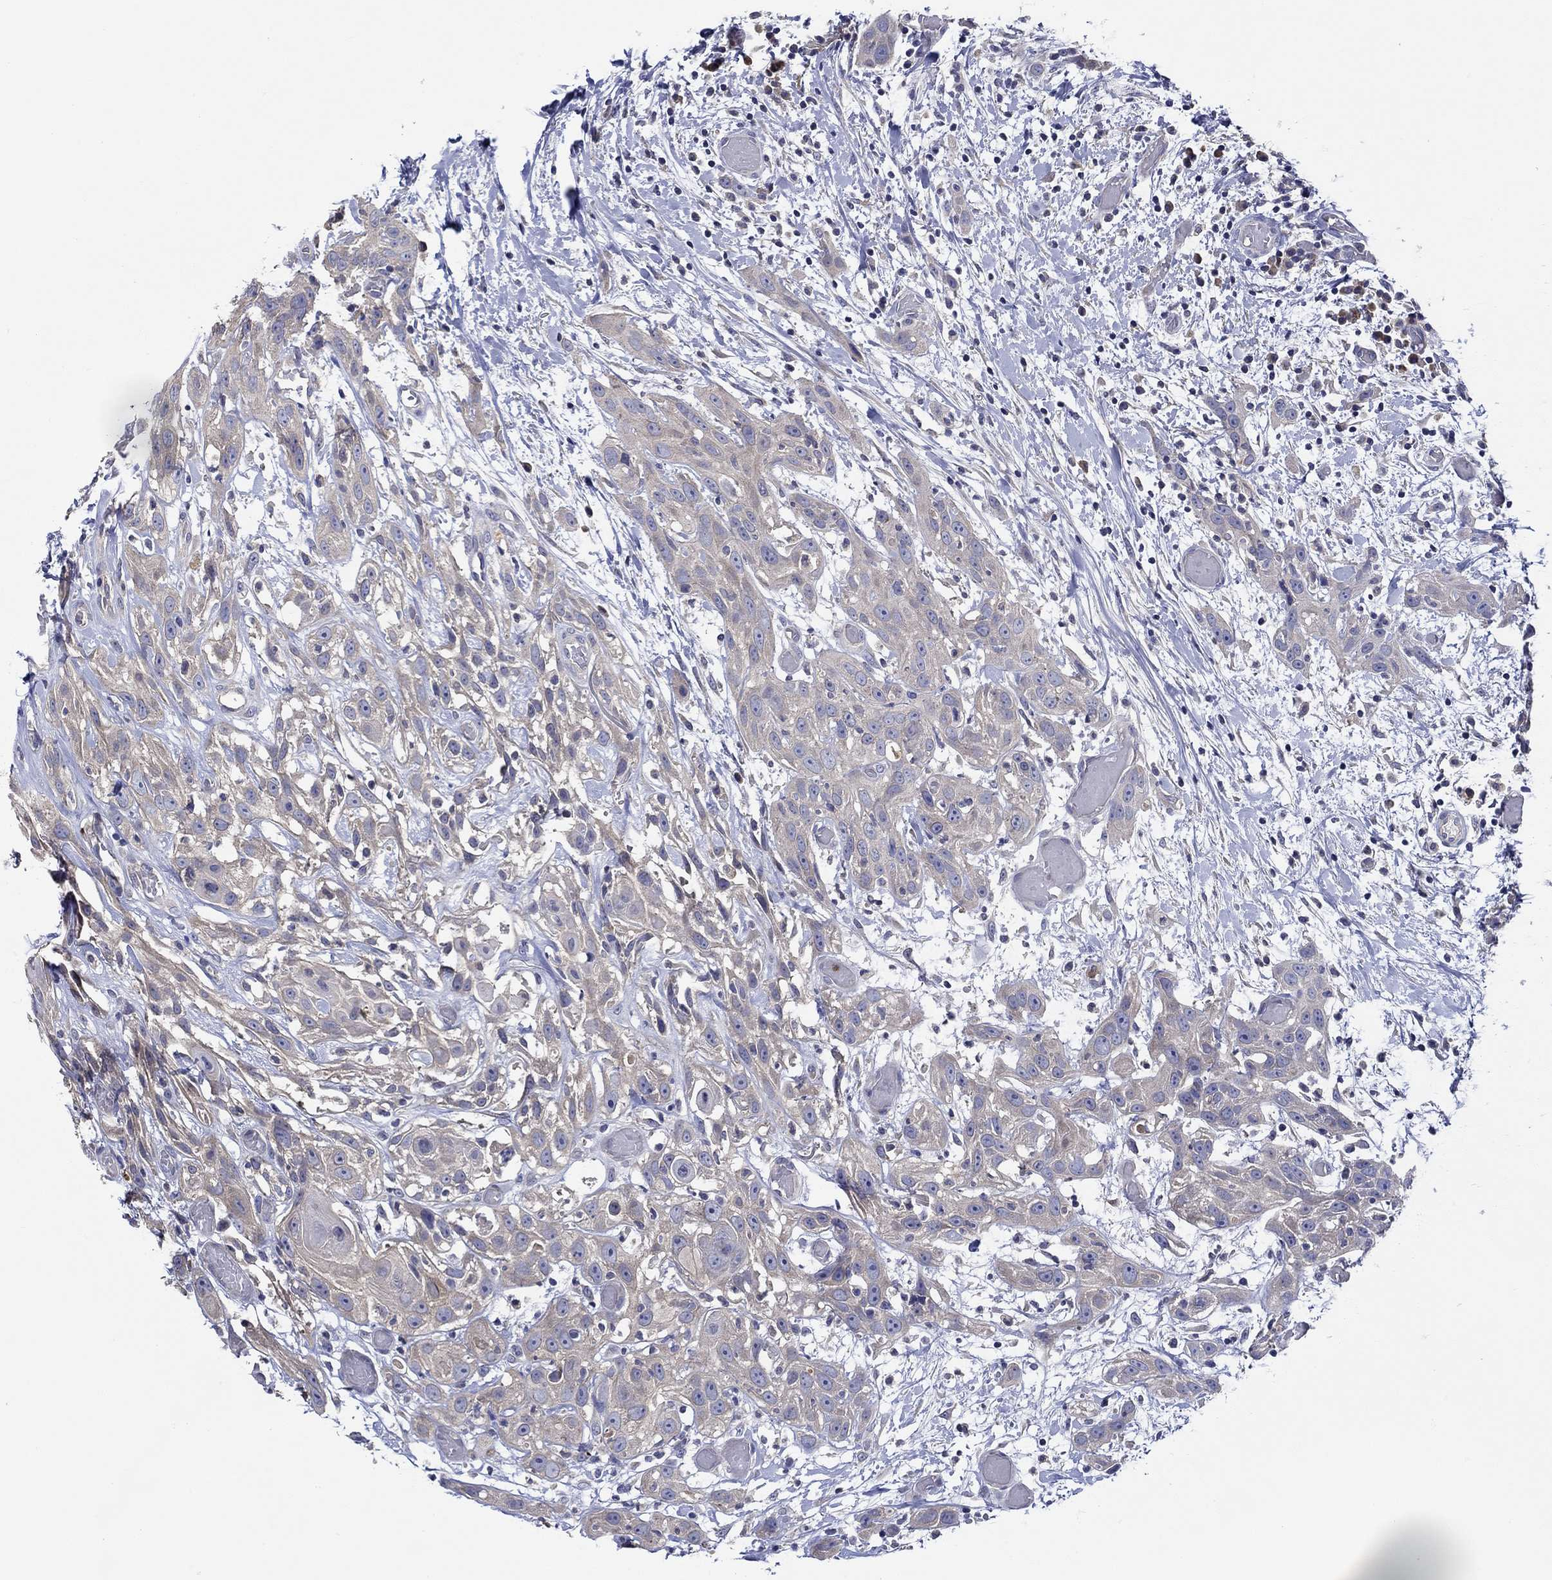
{"staining": {"intensity": "weak", "quantity": "<25%", "location": "cytoplasmic/membranous"}, "tissue": "head and neck cancer", "cell_type": "Tumor cells", "image_type": "cancer", "snomed": [{"axis": "morphology", "description": "Normal tissue, NOS"}, {"axis": "morphology", "description": "Squamous cell carcinoma, NOS"}, {"axis": "topography", "description": "Oral tissue"}, {"axis": "topography", "description": "Salivary gland"}, {"axis": "topography", "description": "Head-Neck"}], "caption": "This is a image of immunohistochemistry (IHC) staining of head and neck cancer, which shows no expression in tumor cells.", "gene": "CHIT1", "patient": {"sex": "female", "age": 62}}